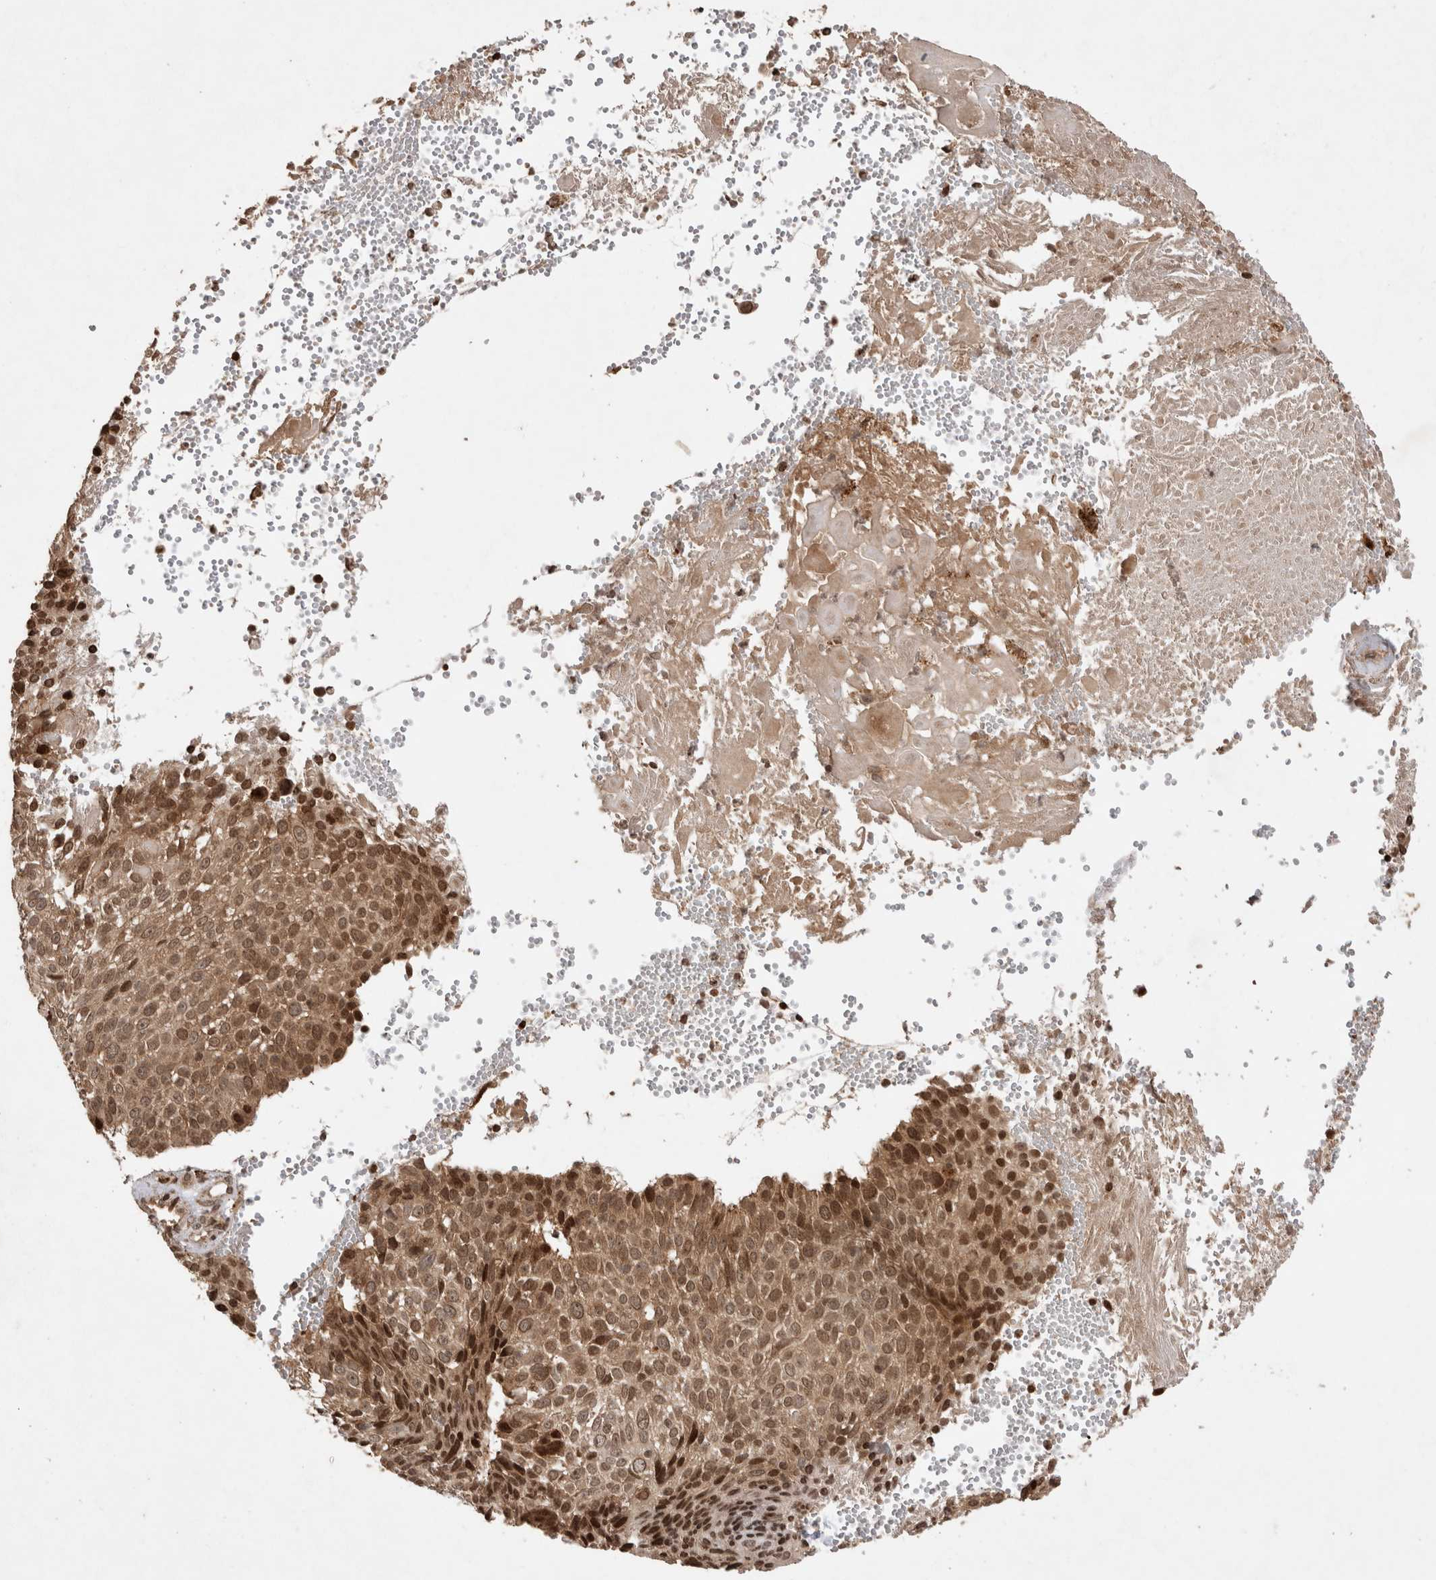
{"staining": {"intensity": "moderate", "quantity": ">75%", "location": "cytoplasmic/membranous,nuclear"}, "tissue": "cervical cancer", "cell_type": "Tumor cells", "image_type": "cancer", "snomed": [{"axis": "morphology", "description": "Squamous cell carcinoma, NOS"}, {"axis": "topography", "description": "Cervix"}], "caption": "Brown immunohistochemical staining in human squamous cell carcinoma (cervical) shows moderate cytoplasmic/membranous and nuclear expression in about >75% of tumor cells. (brown staining indicates protein expression, while blue staining denotes nuclei).", "gene": "FAM221A", "patient": {"sex": "female", "age": 74}}